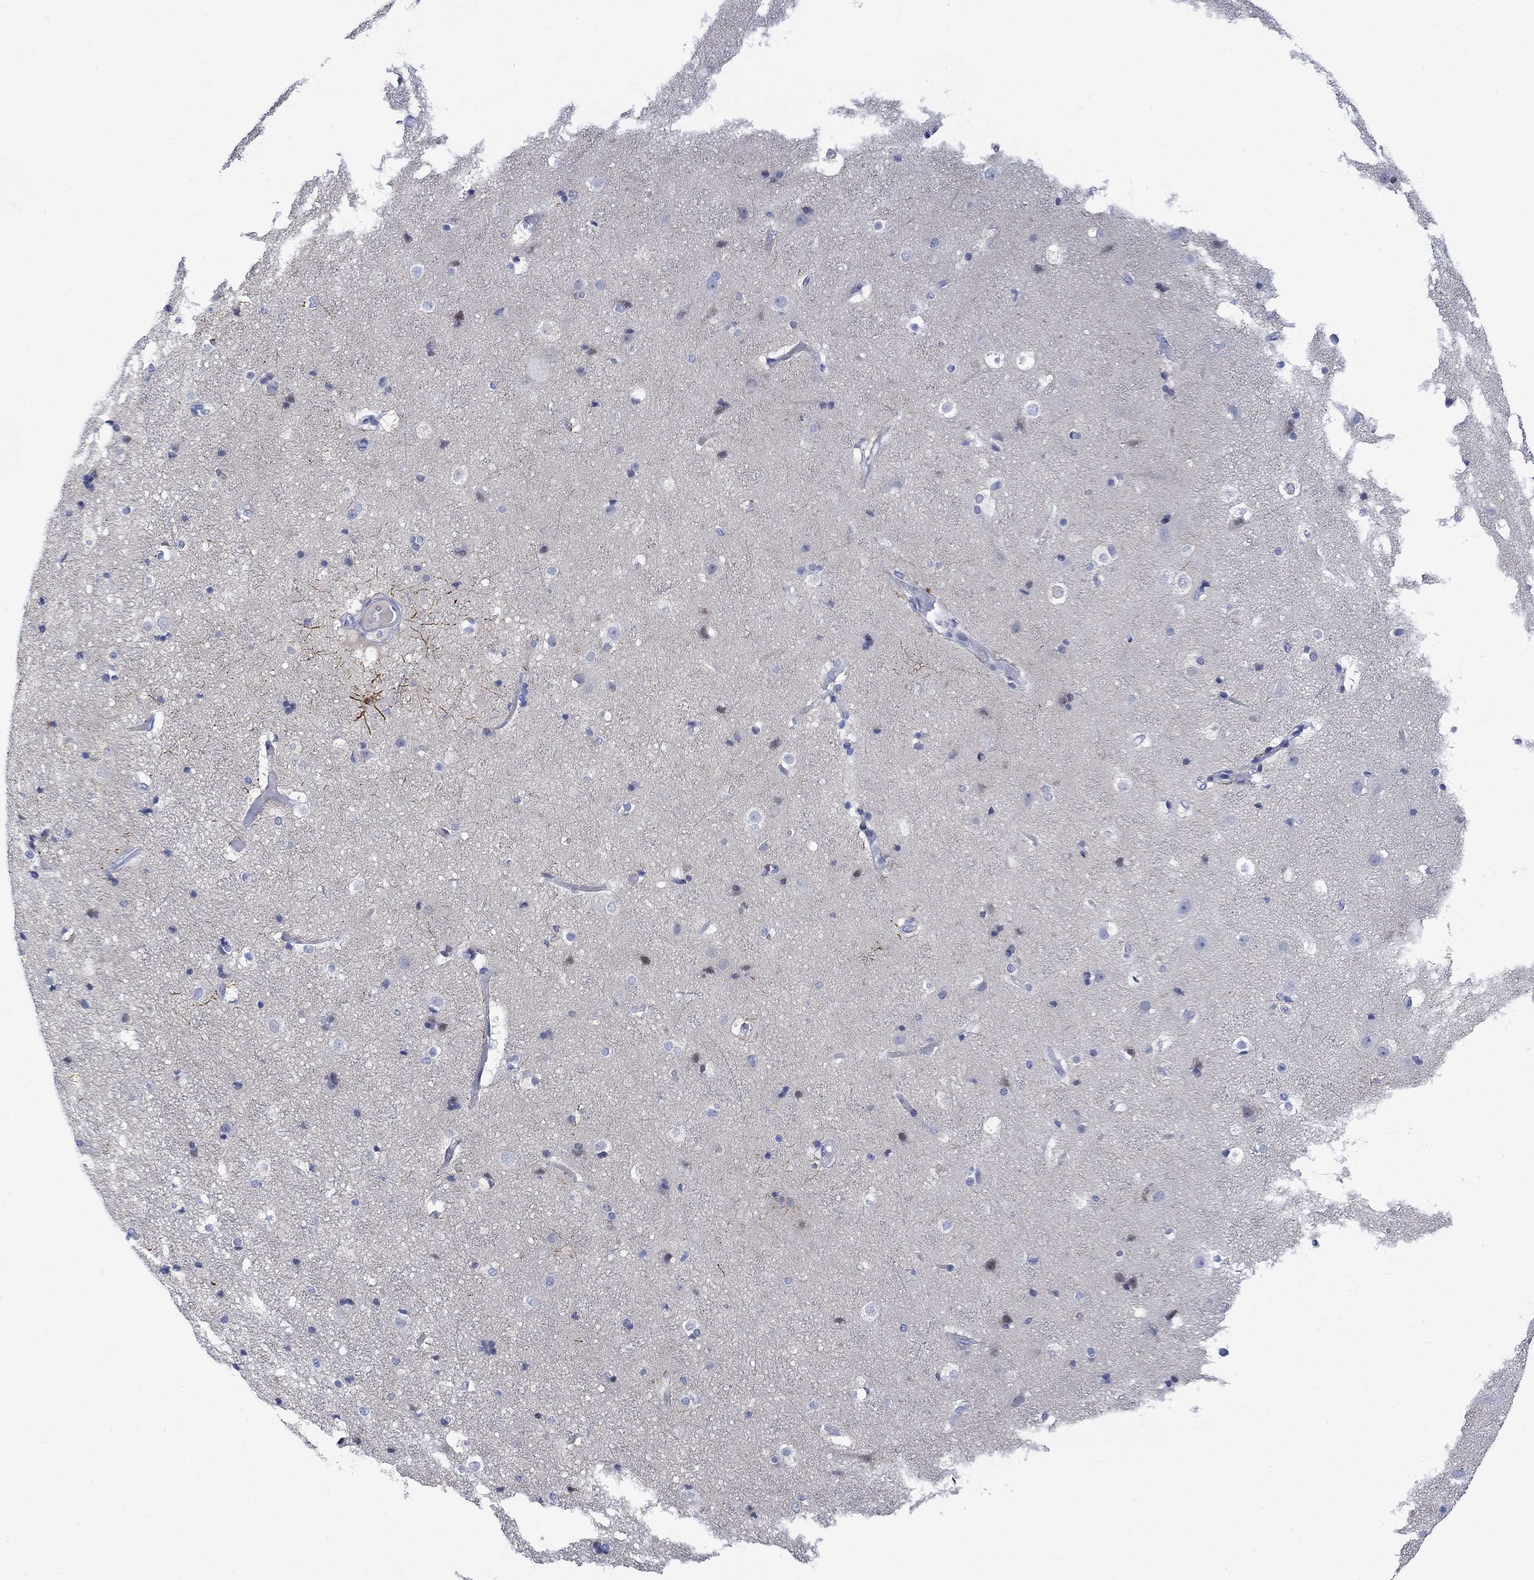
{"staining": {"intensity": "negative", "quantity": "none", "location": "none"}, "tissue": "cerebral cortex", "cell_type": "Endothelial cells", "image_type": "normal", "snomed": [{"axis": "morphology", "description": "Normal tissue, NOS"}, {"axis": "topography", "description": "Cerebral cortex"}], "caption": "This micrograph is of benign cerebral cortex stained with IHC to label a protein in brown with the nuclei are counter-stained blue. There is no expression in endothelial cells.", "gene": "ARSK", "patient": {"sex": "female", "age": 52}}